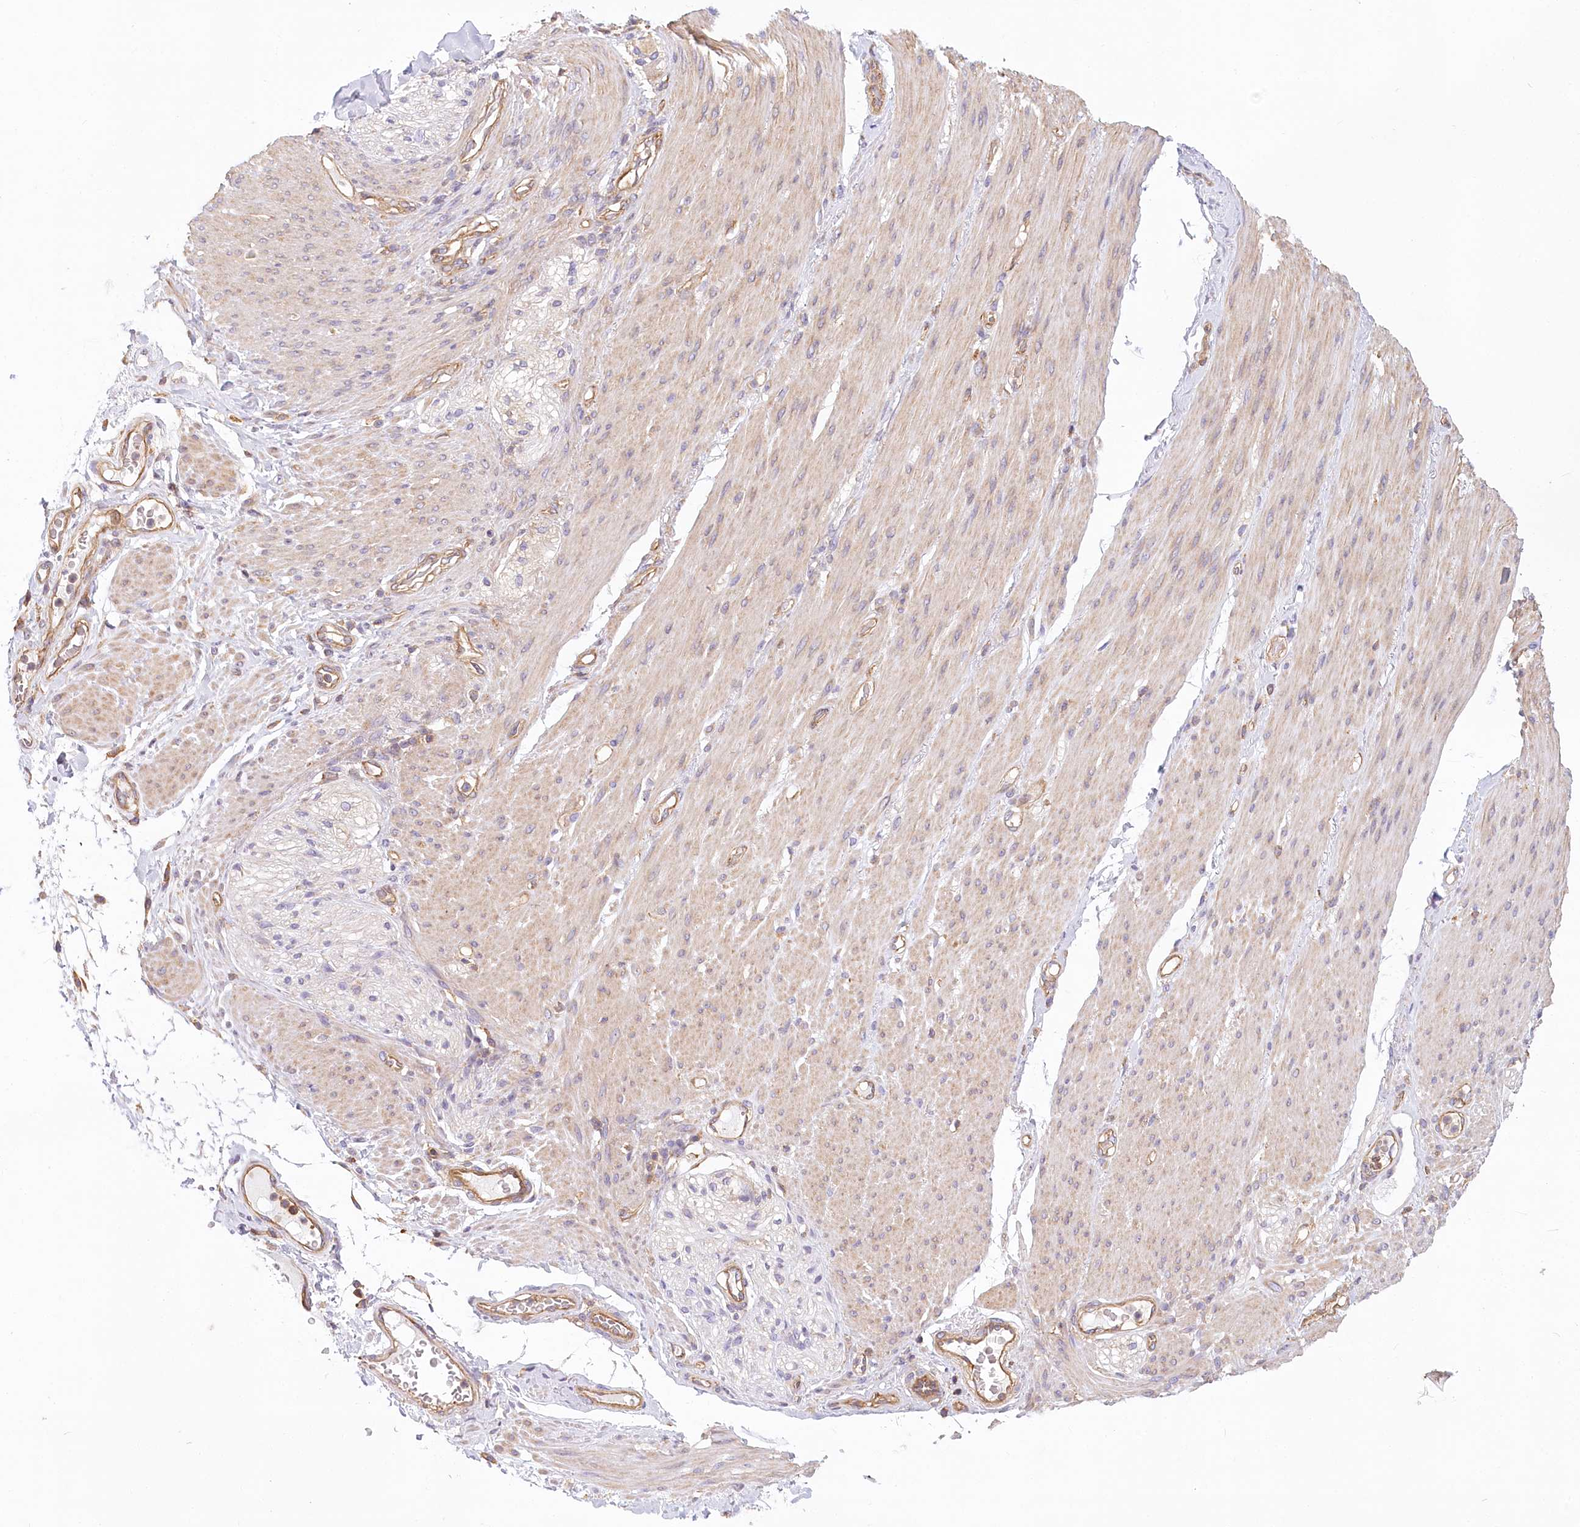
{"staining": {"intensity": "weak", "quantity": ">75%", "location": "cytoplasmic/membranous"}, "tissue": "adipose tissue", "cell_type": "Adipocytes", "image_type": "normal", "snomed": [{"axis": "morphology", "description": "Normal tissue, NOS"}, {"axis": "topography", "description": "Colon"}, {"axis": "topography", "description": "Peripheral nerve tissue"}], "caption": "About >75% of adipocytes in unremarkable adipose tissue show weak cytoplasmic/membranous protein positivity as visualized by brown immunohistochemical staining.", "gene": "UMPS", "patient": {"sex": "female", "age": 61}}